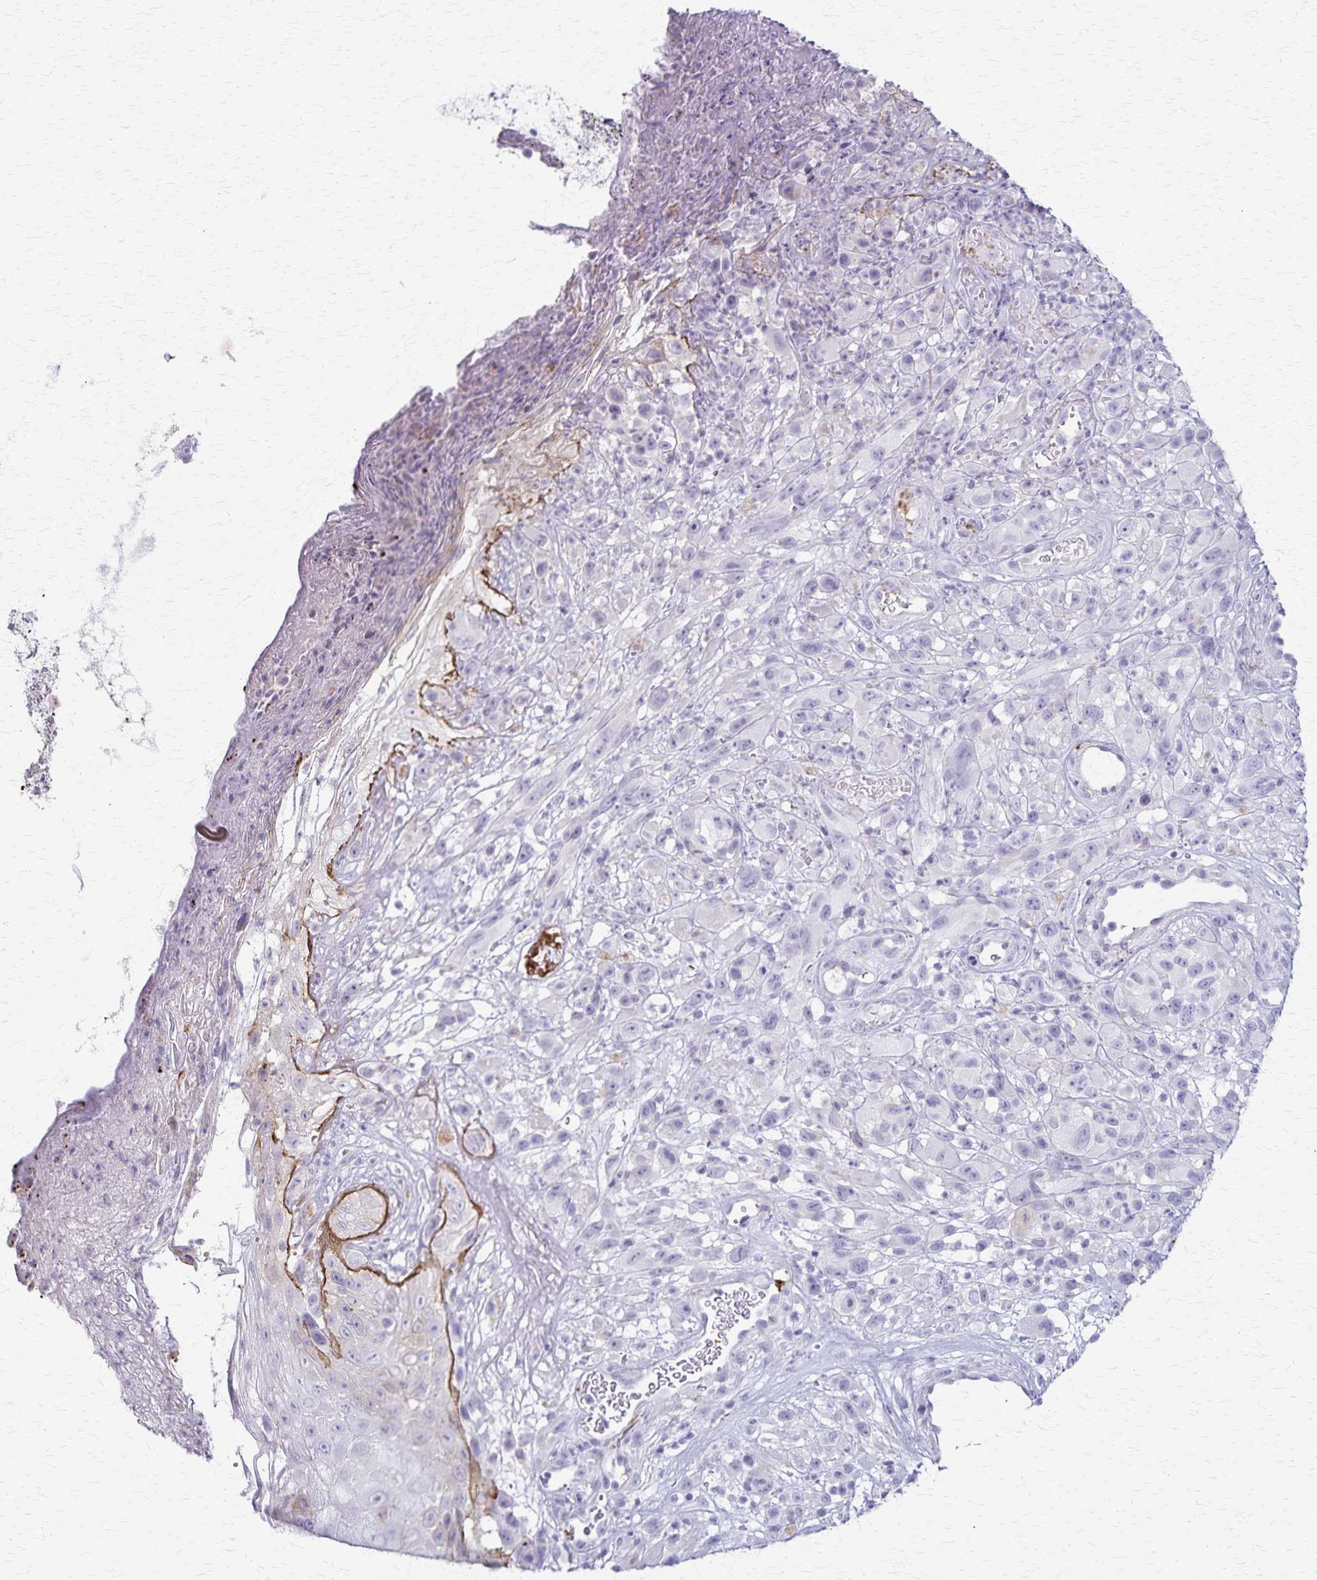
{"staining": {"intensity": "negative", "quantity": "none", "location": "none"}, "tissue": "melanoma", "cell_type": "Tumor cells", "image_type": "cancer", "snomed": [{"axis": "morphology", "description": "Malignant melanoma, NOS"}, {"axis": "topography", "description": "Skin"}], "caption": "The photomicrograph exhibits no staining of tumor cells in malignant melanoma.", "gene": "RASL10B", "patient": {"sex": "male", "age": 68}}